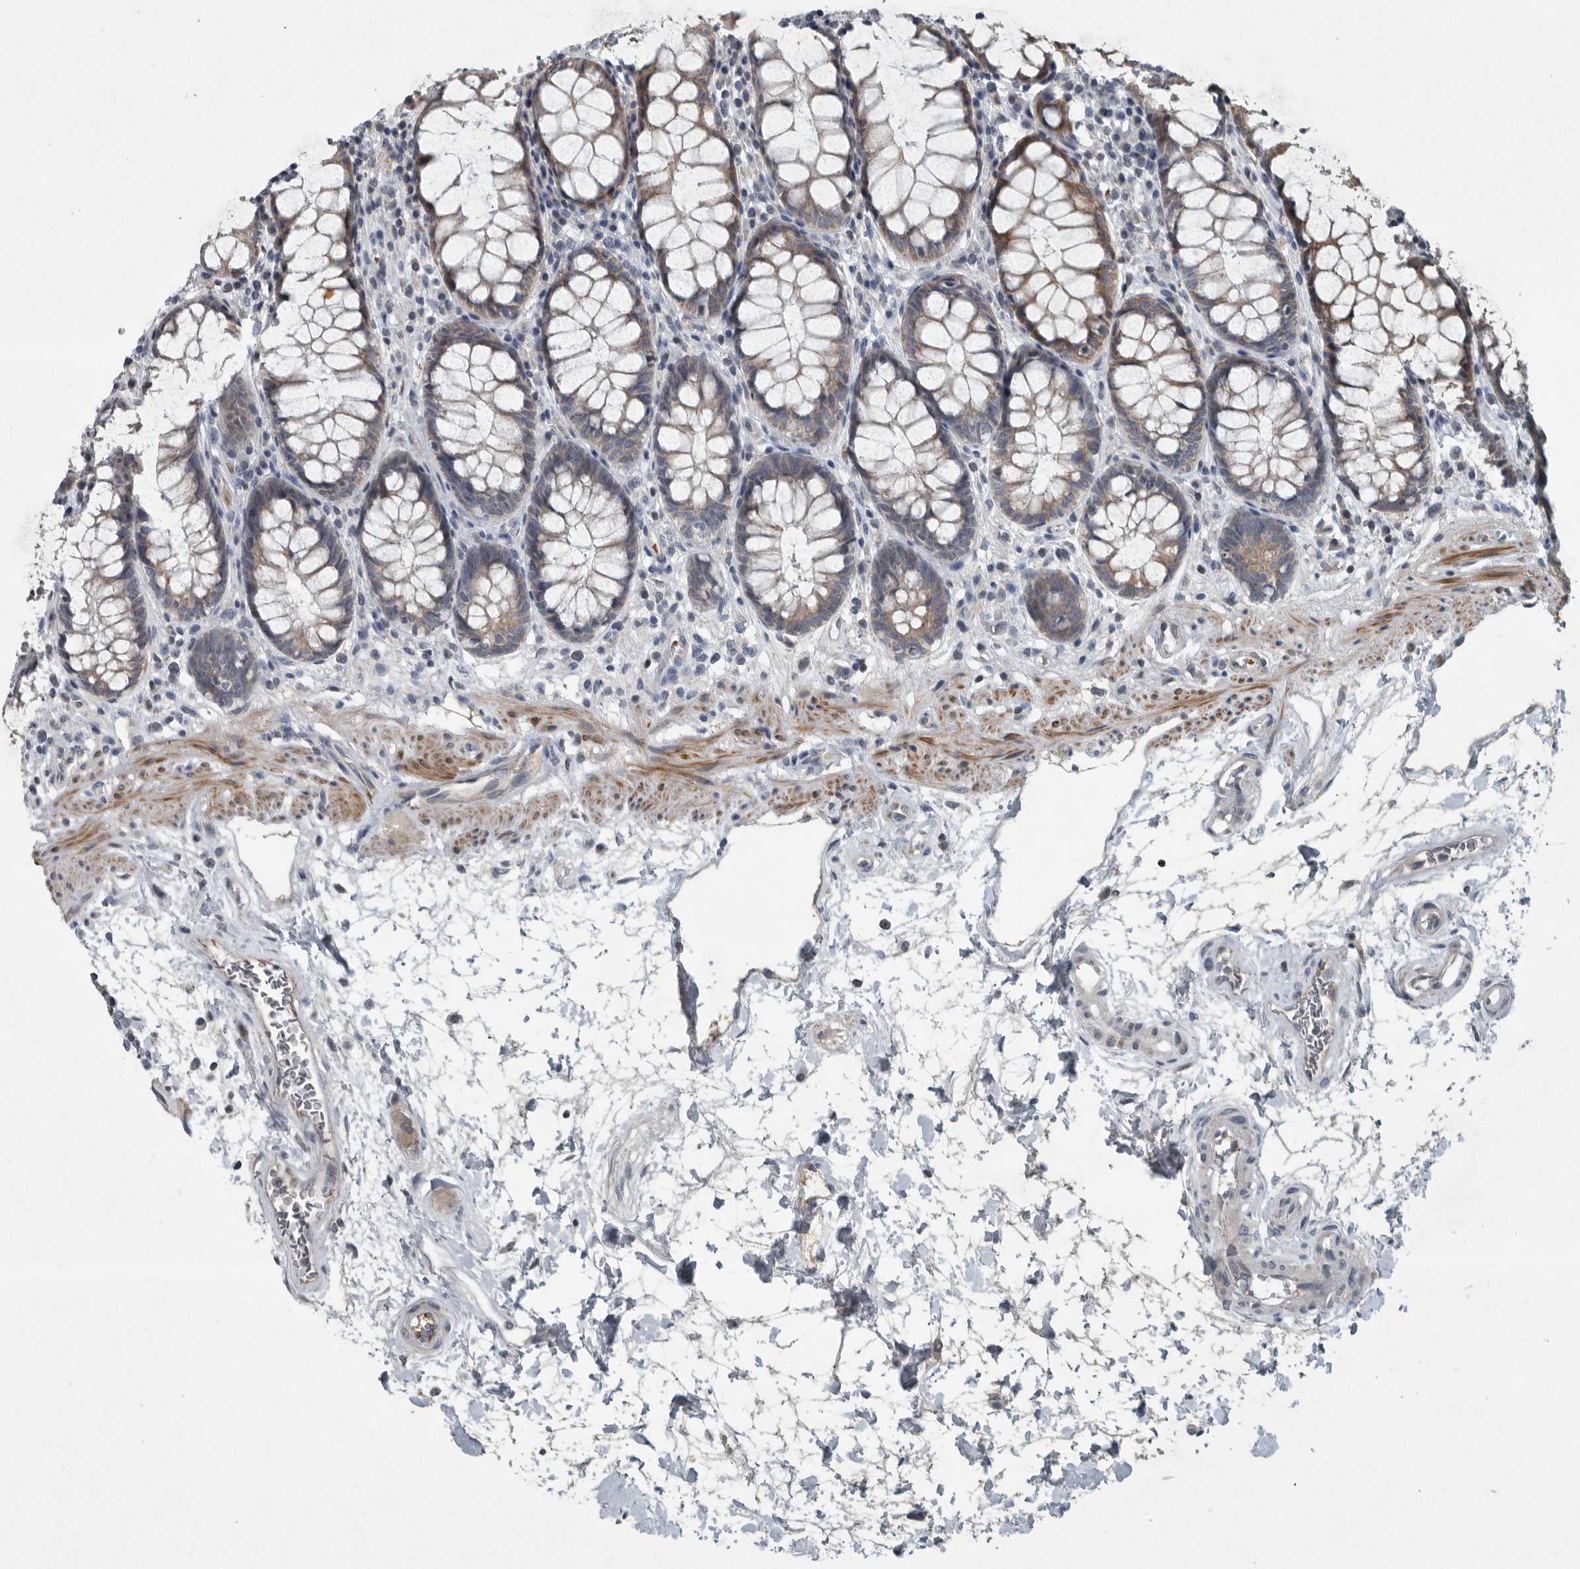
{"staining": {"intensity": "moderate", "quantity": "25%-75%", "location": "cytoplasmic/membranous"}, "tissue": "rectum", "cell_type": "Glandular cells", "image_type": "normal", "snomed": [{"axis": "morphology", "description": "Normal tissue, NOS"}, {"axis": "topography", "description": "Rectum"}], "caption": "Immunohistochemical staining of benign human rectum reveals moderate cytoplasmic/membranous protein positivity in approximately 25%-75% of glandular cells.", "gene": "MPP3", "patient": {"sex": "male", "age": 64}}